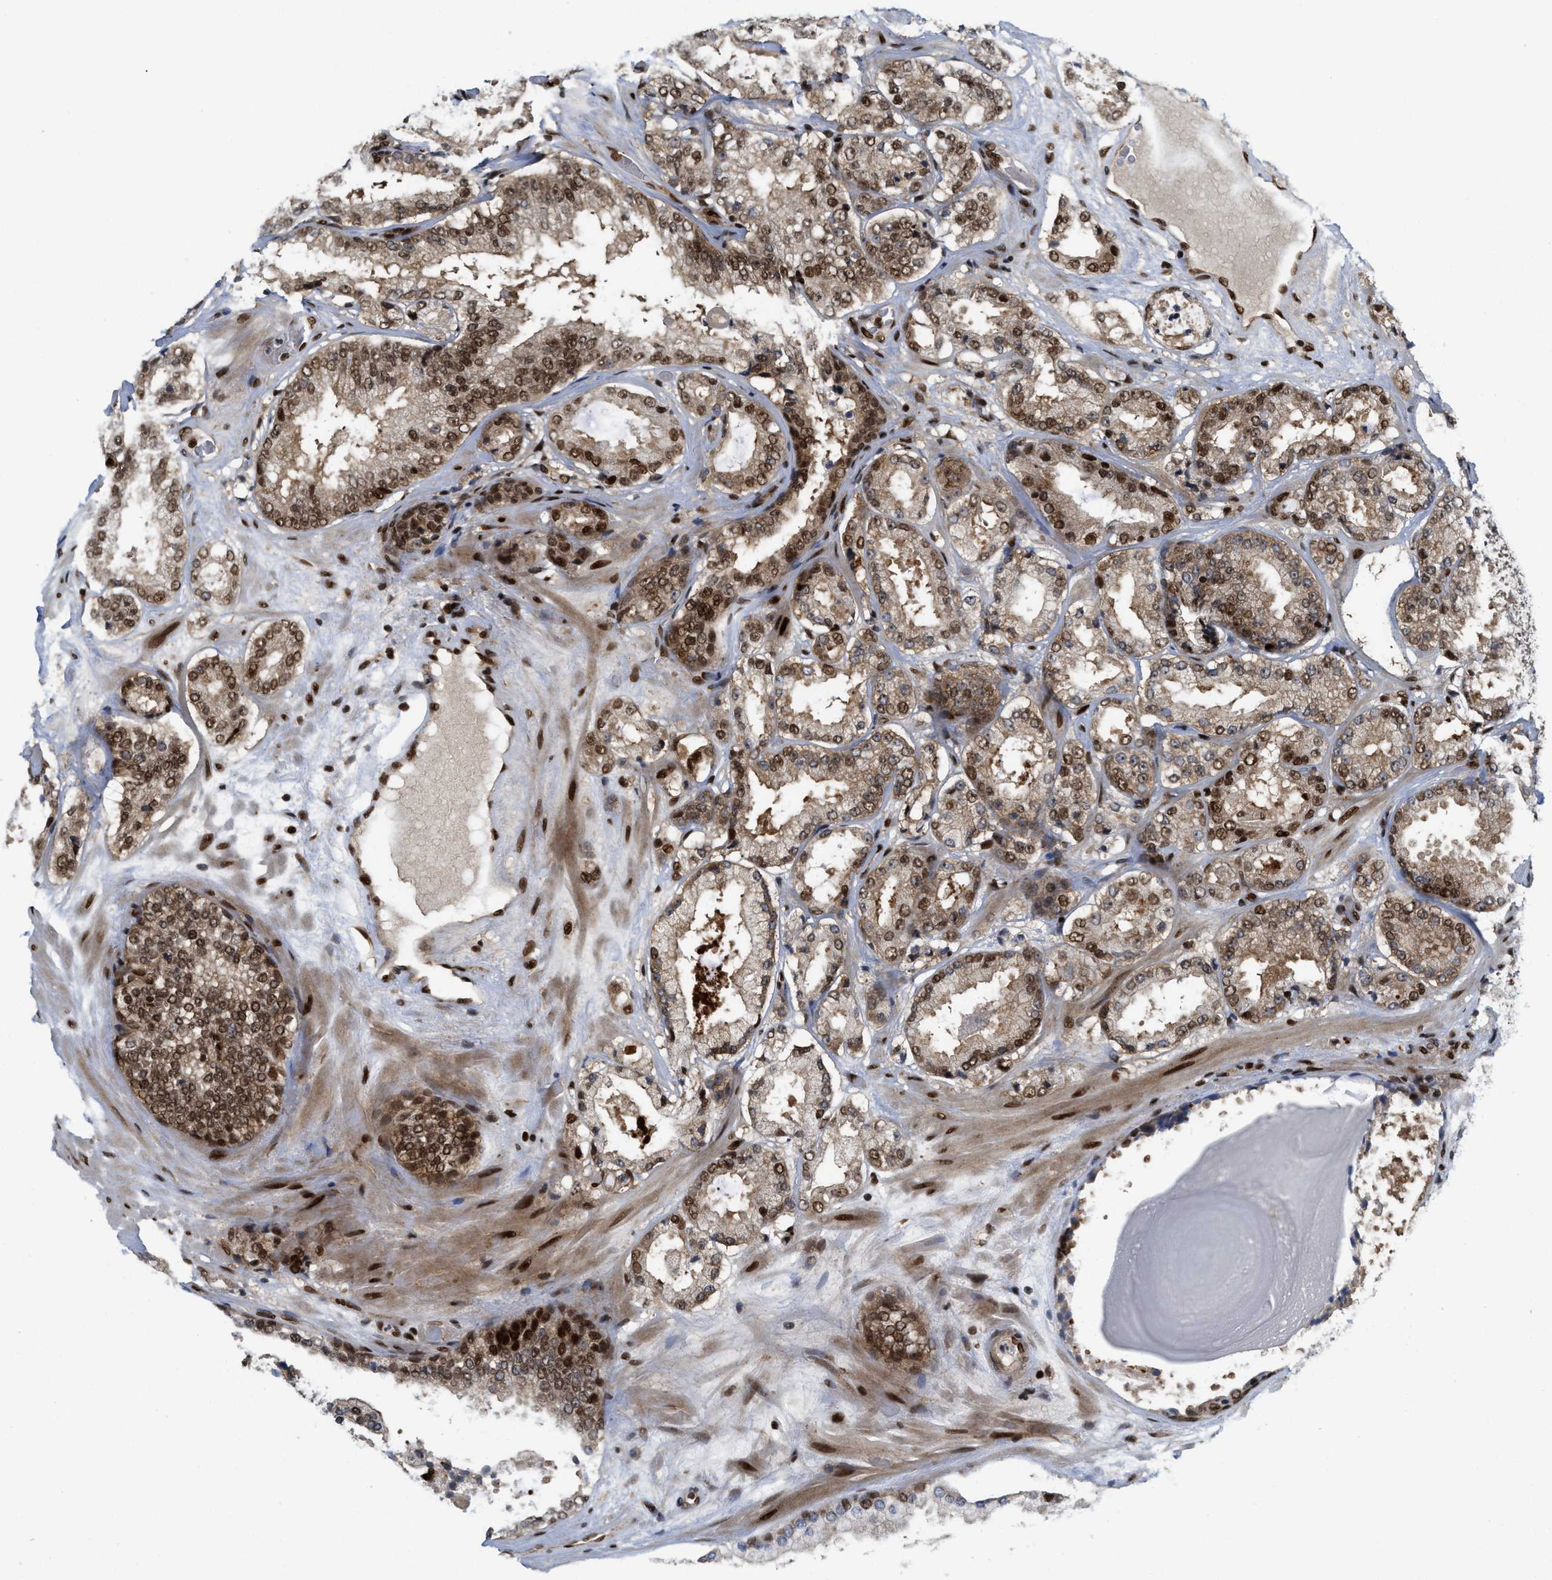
{"staining": {"intensity": "moderate", "quantity": ">75%", "location": "nuclear"}, "tissue": "prostate cancer", "cell_type": "Tumor cells", "image_type": "cancer", "snomed": [{"axis": "morphology", "description": "Adenocarcinoma, High grade"}, {"axis": "topography", "description": "Prostate"}], "caption": "The histopathology image shows staining of prostate cancer, revealing moderate nuclear protein staining (brown color) within tumor cells.", "gene": "RFX5", "patient": {"sex": "male", "age": 65}}